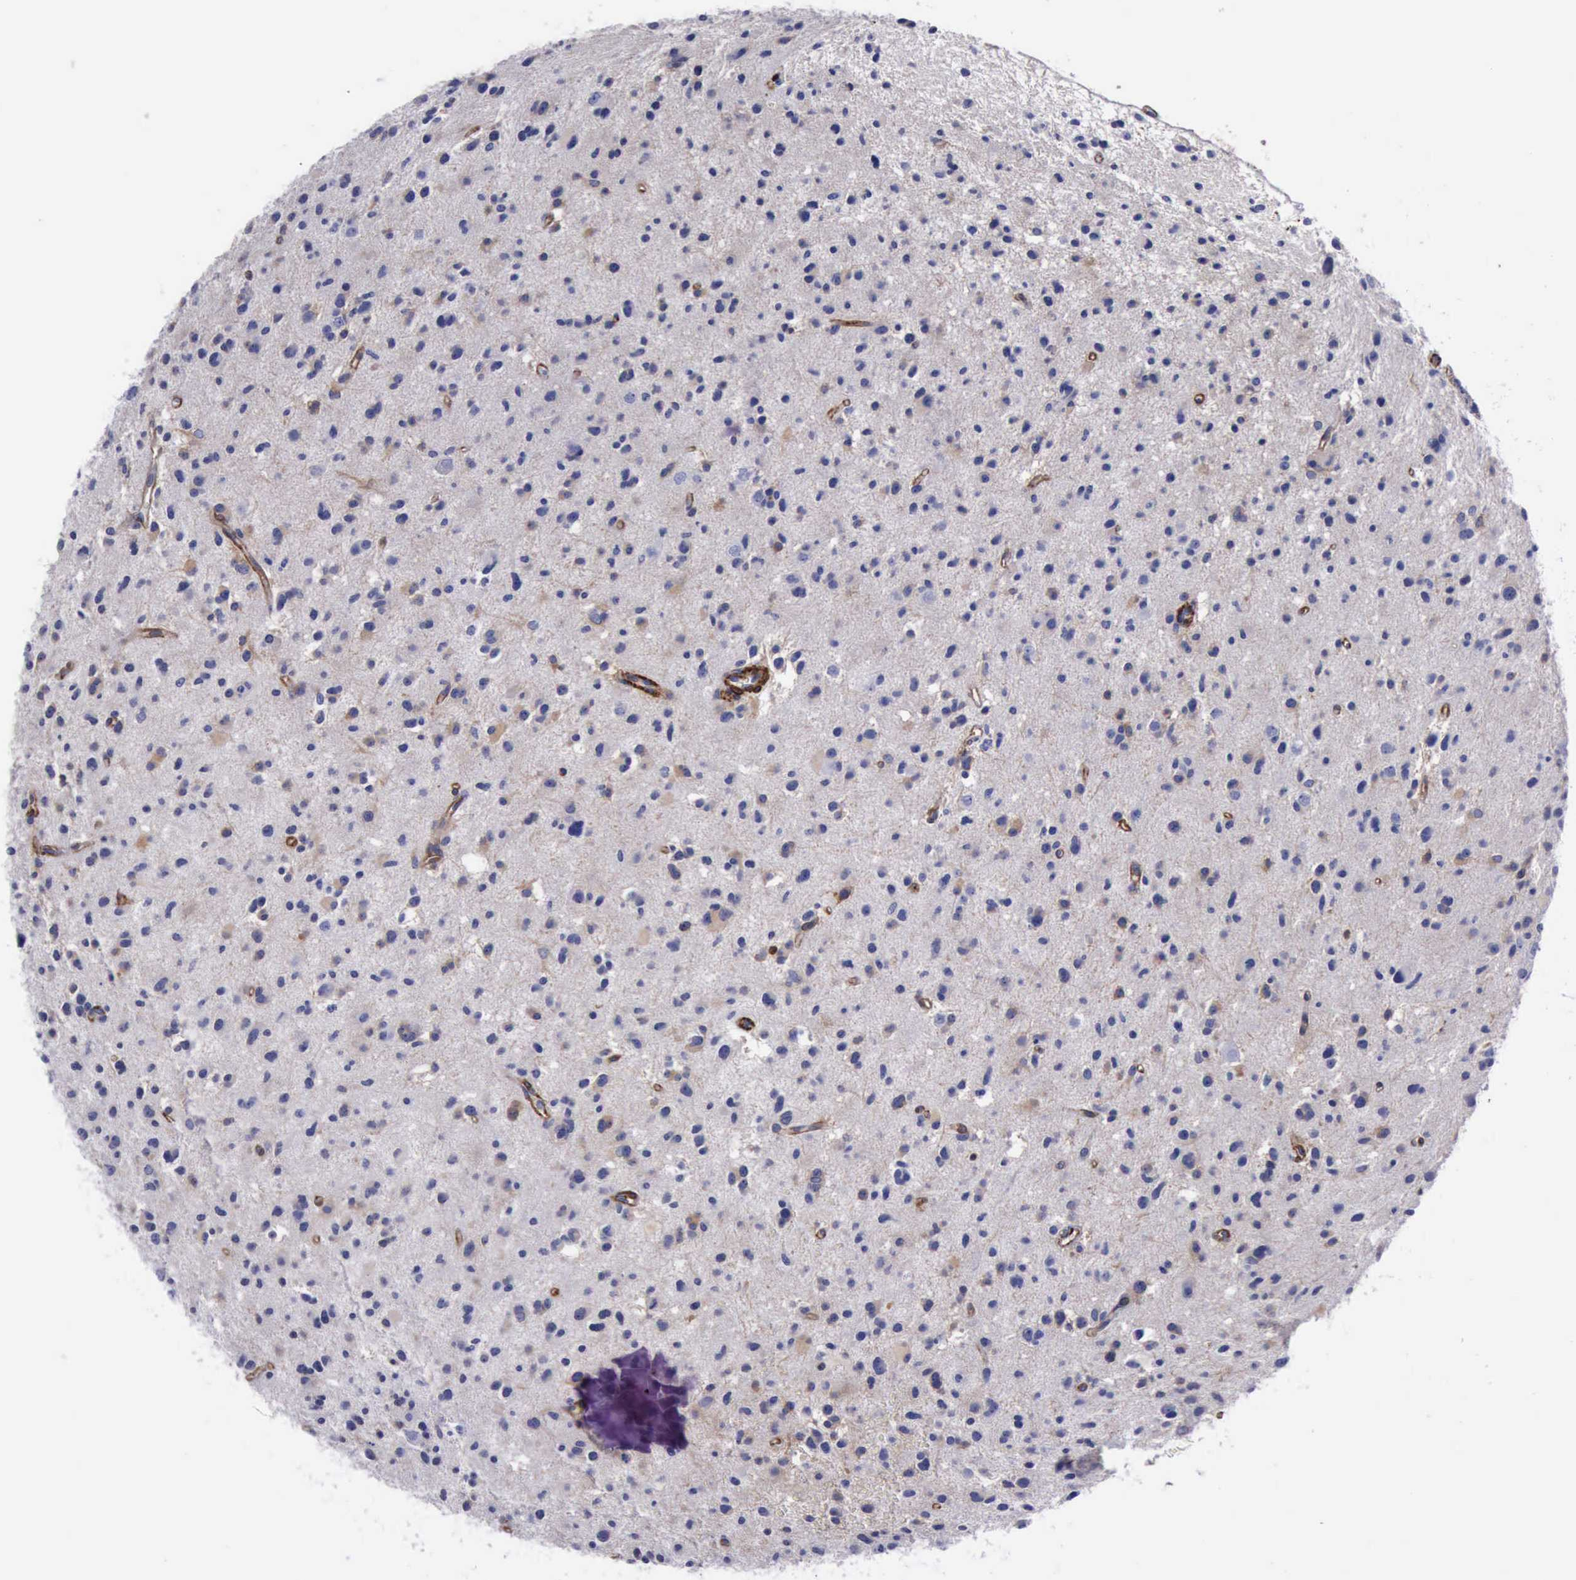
{"staining": {"intensity": "negative", "quantity": "none", "location": "none"}, "tissue": "glioma", "cell_type": "Tumor cells", "image_type": "cancer", "snomed": [{"axis": "morphology", "description": "Glioma, malignant, Low grade"}, {"axis": "topography", "description": "Brain"}], "caption": "A photomicrograph of human glioma is negative for staining in tumor cells.", "gene": "FLNA", "patient": {"sex": "female", "age": 46}}